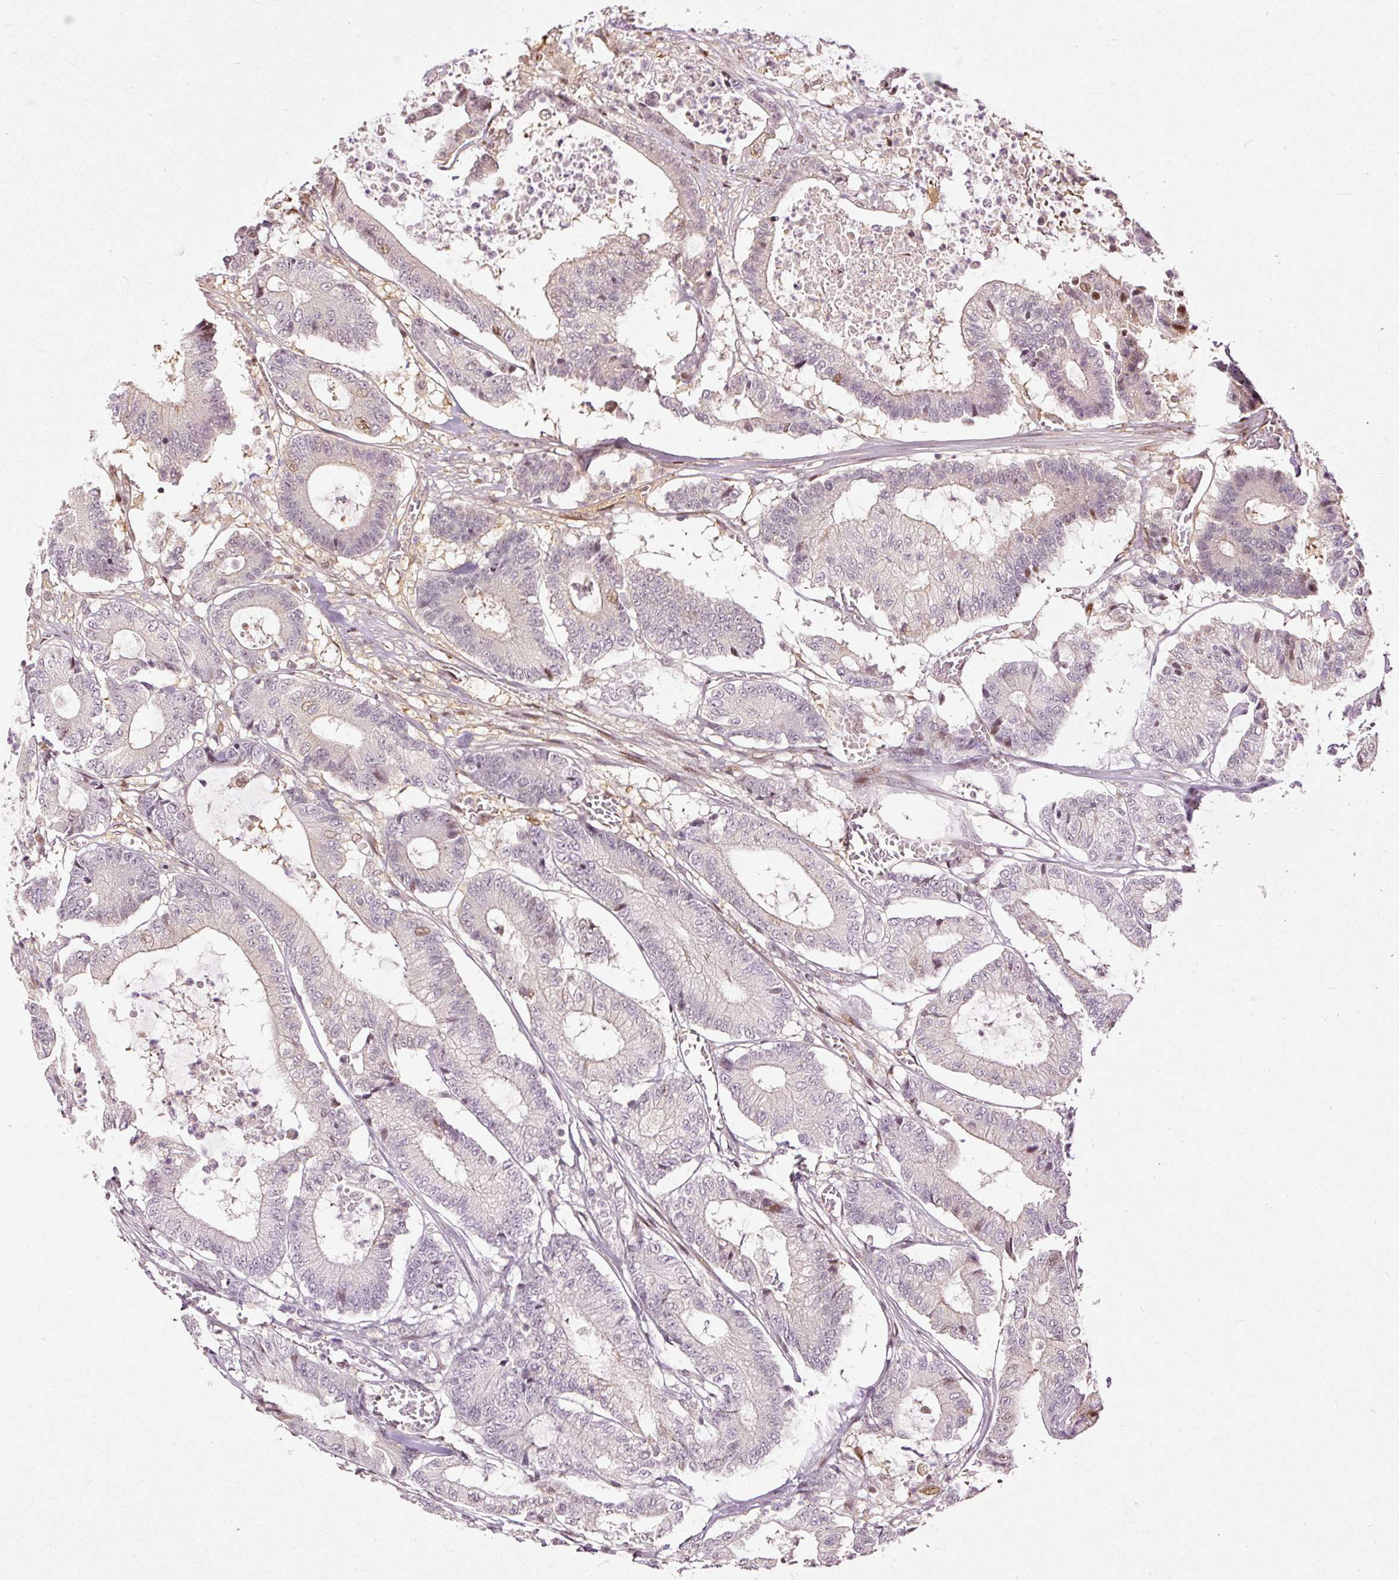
{"staining": {"intensity": "weak", "quantity": "<25%", "location": "nuclear"}, "tissue": "colorectal cancer", "cell_type": "Tumor cells", "image_type": "cancer", "snomed": [{"axis": "morphology", "description": "Adenocarcinoma, NOS"}, {"axis": "topography", "description": "Colon"}], "caption": "Immunohistochemistry (IHC) of colorectal cancer (adenocarcinoma) demonstrates no expression in tumor cells.", "gene": "ZNF778", "patient": {"sex": "female", "age": 84}}